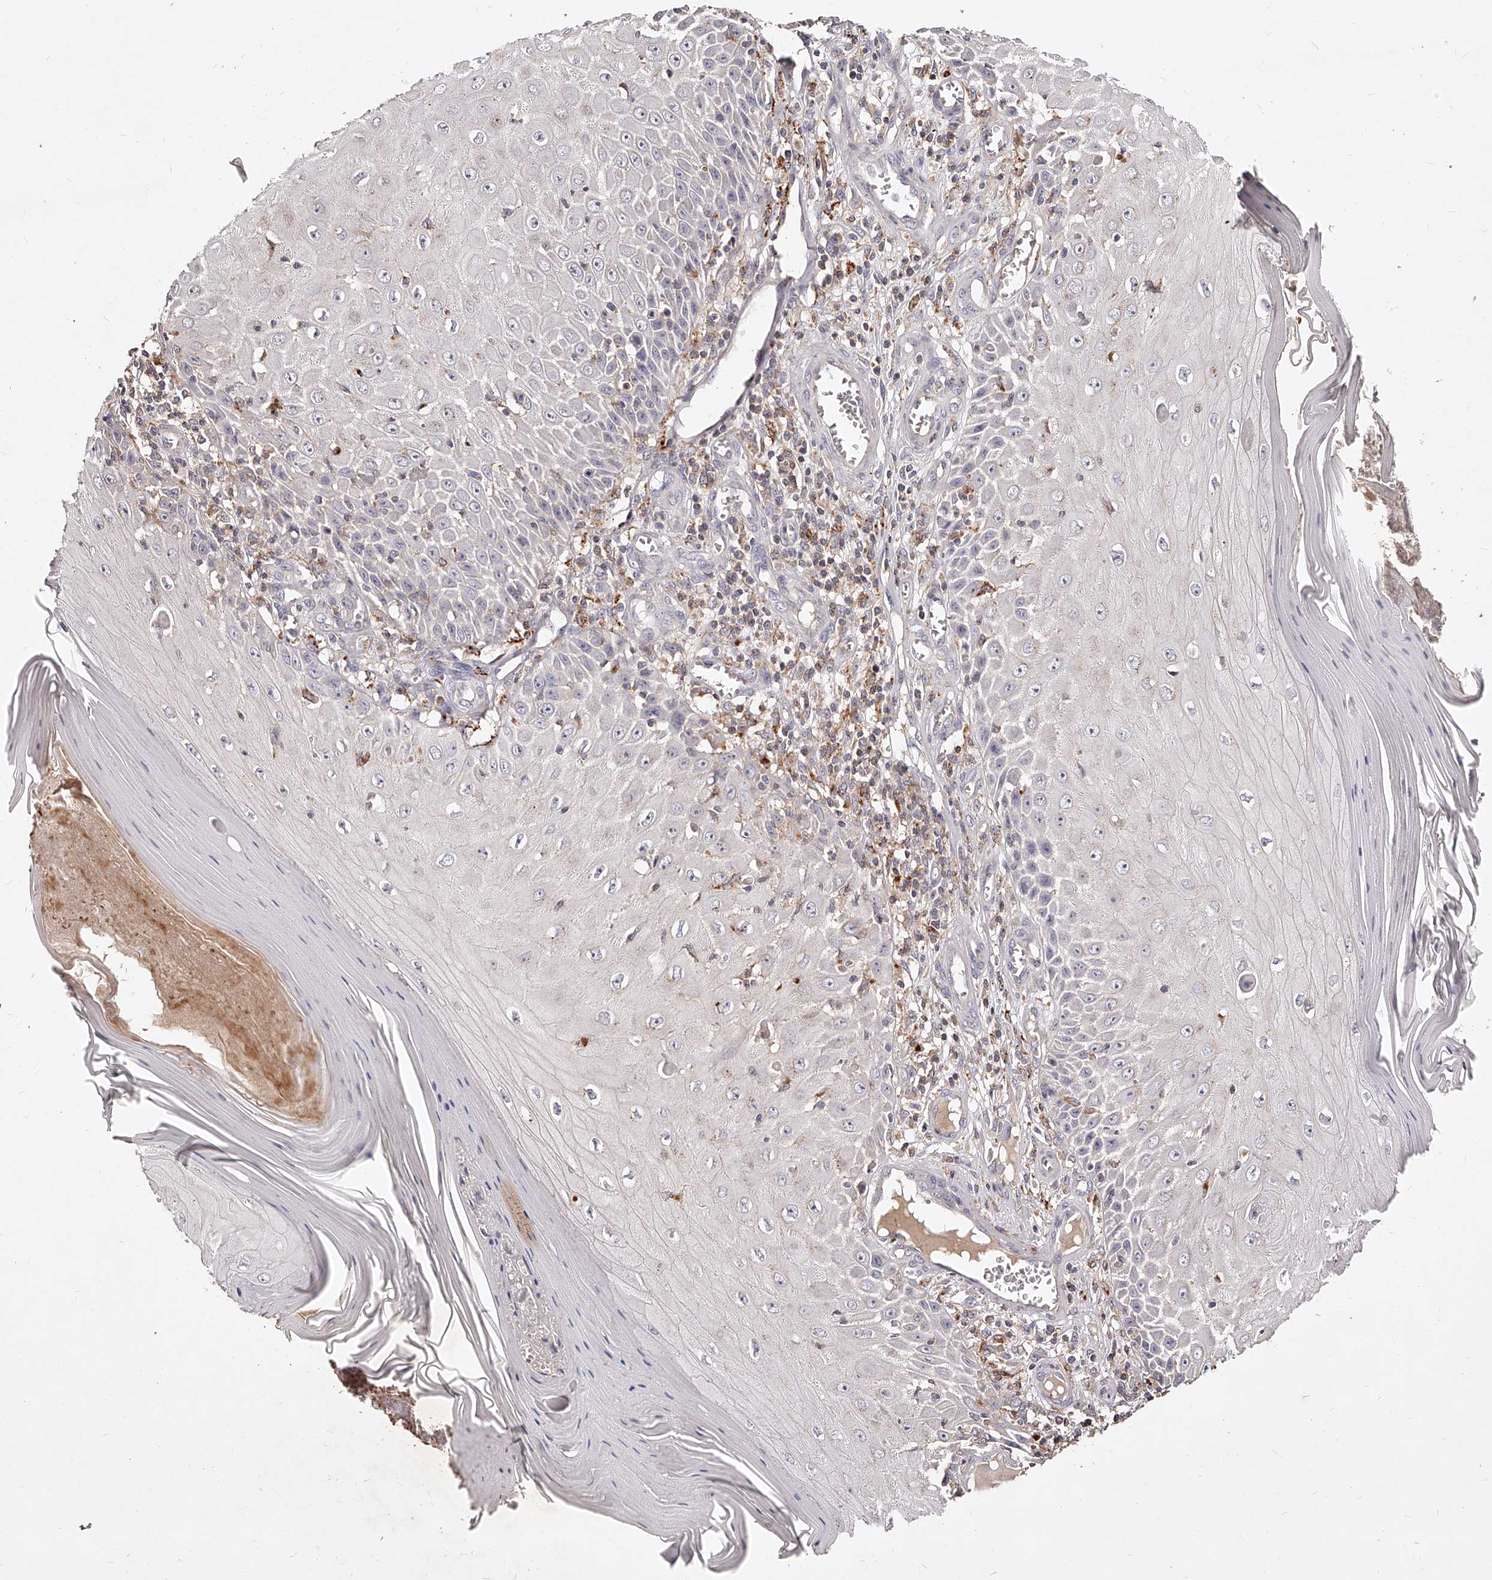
{"staining": {"intensity": "negative", "quantity": "none", "location": "none"}, "tissue": "skin cancer", "cell_type": "Tumor cells", "image_type": "cancer", "snomed": [{"axis": "morphology", "description": "Squamous cell carcinoma, NOS"}, {"axis": "topography", "description": "Skin"}], "caption": "Human skin cancer (squamous cell carcinoma) stained for a protein using IHC displays no expression in tumor cells.", "gene": "PHACTR1", "patient": {"sex": "female", "age": 73}}